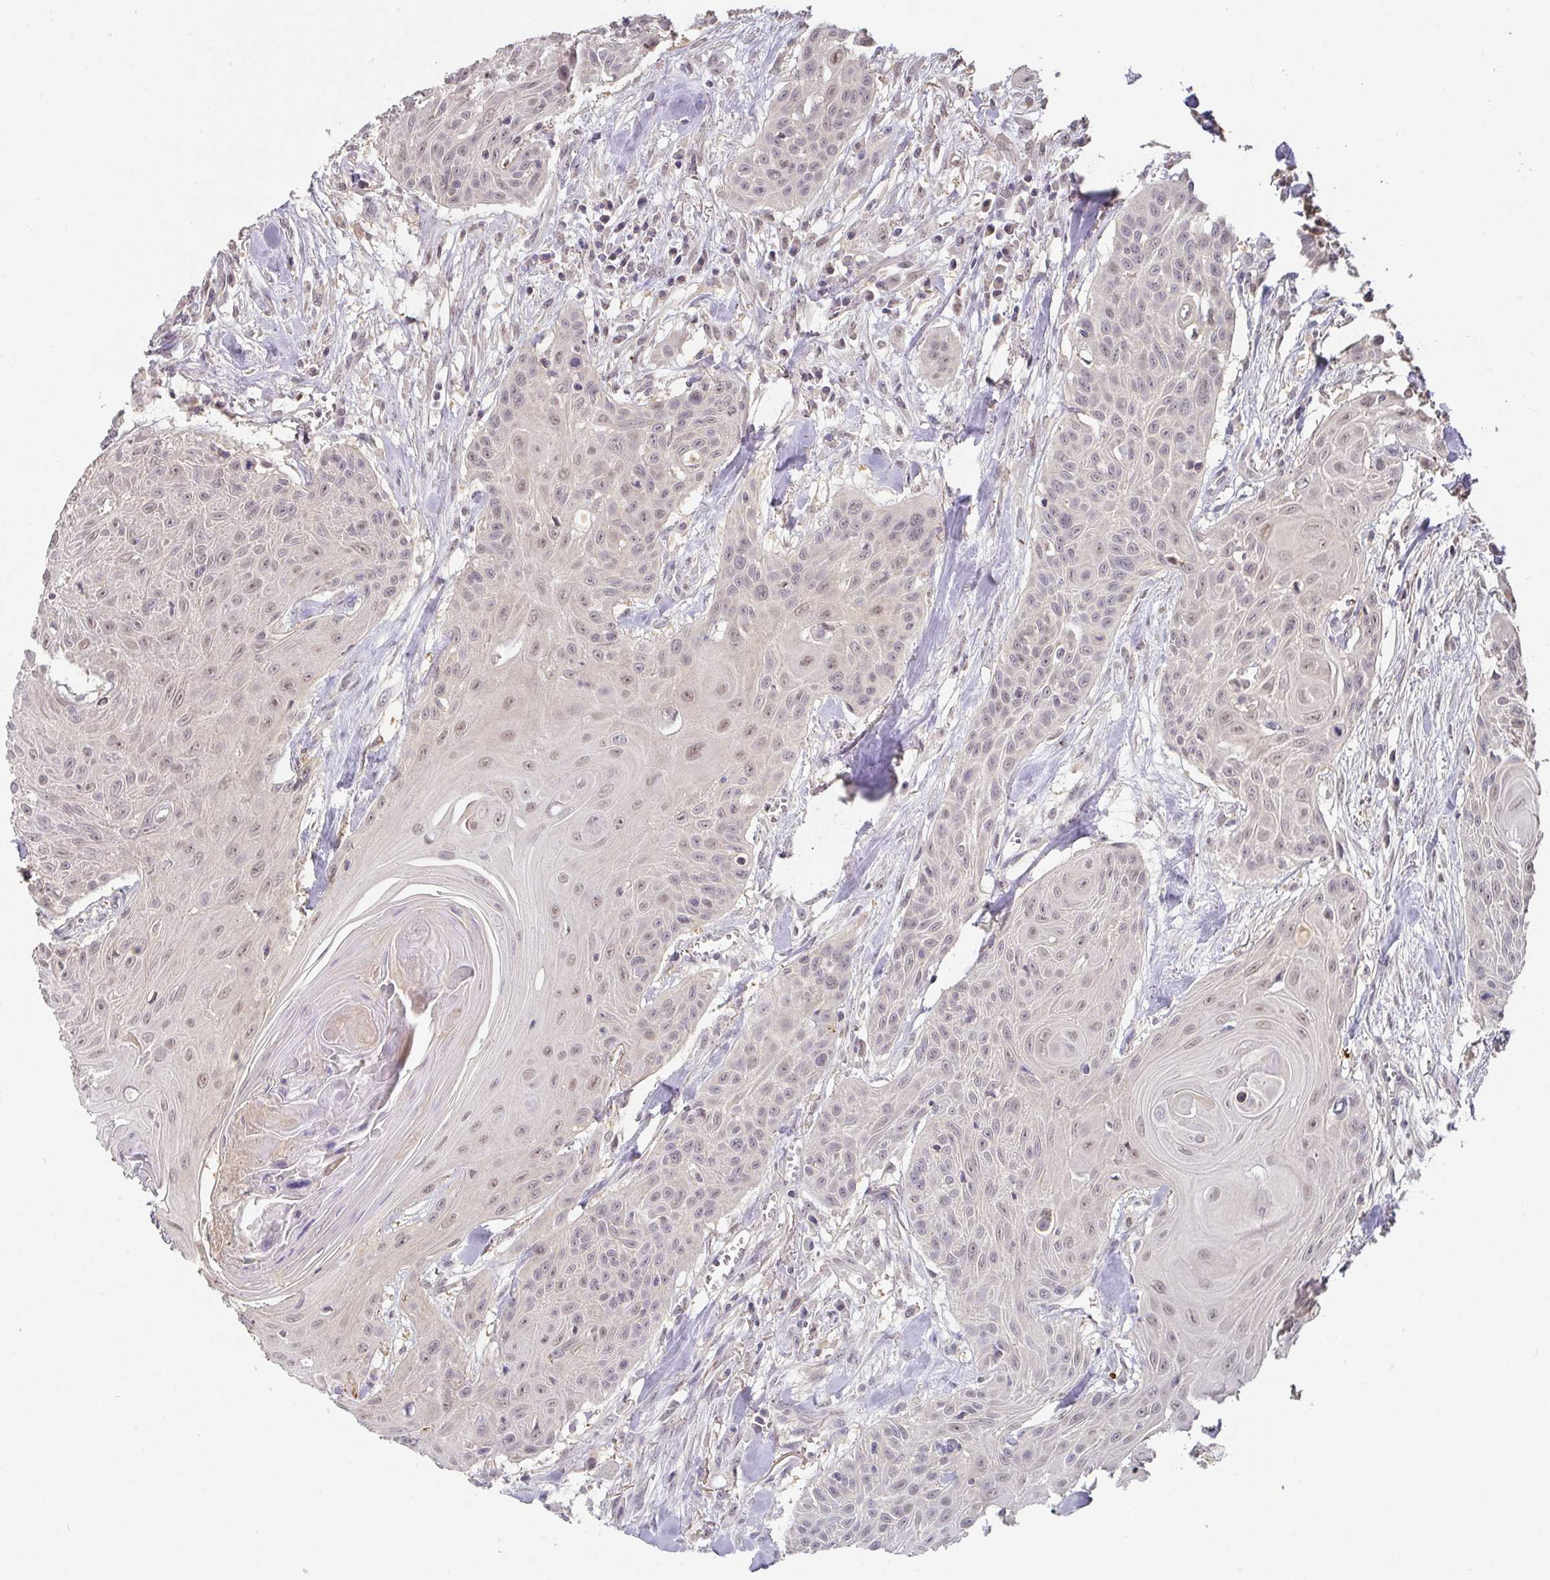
{"staining": {"intensity": "weak", "quantity": ">75%", "location": "nuclear"}, "tissue": "head and neck cancer", "cell_type": "Tumor cells", "image_type": "cancer", "snomed": [{"axis": "morphology", "description": "Squamous cell carcinoma, NOS"}, {"axis": "topography", "description": "Lymph node"}, {"axis": "topography", "description": "Salivary gland"}, {"axis": "topography", "description": "Head-Neck"}], "caption": "Immunohistochemical staining of head and neck cancer (squamous cell carcinoma) displays weak nuclear protein expression in about >75% of tumor cells.", "gene": "FOXN4", "patient": {"sex": "female", "age": 74}}